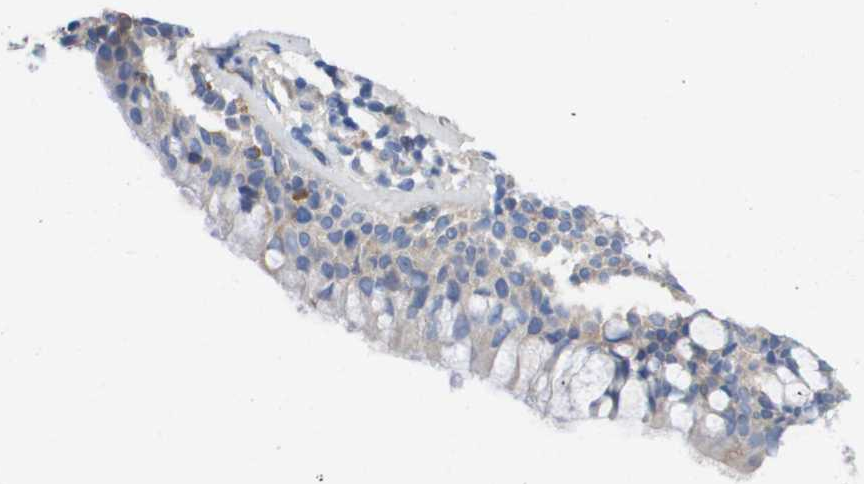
{"staining": {"intensity": "negative", "quantity": "none", "location": "none"}, "tissue": "bronchus", "cell_type": "Respiratory epithelial cells", "image_type": "normal", "snomed": [{"axis": "morphology", "description": "Normal tissue, NOS"}, {"axis": "morphology", "description": "Inflammation, NOS"}, {"axis": "topography", "description": "Cartilage tissue"}, {"axis": "topography", "description": "Bronchus"}], "caption": "A histopathology image of bronchus stained for a protein exhibits no brown staining in respiratory epithelial cells. (DAB immunohistochemistry (IHC) visualized using brightfield microscopy, high magnification).", "gene": "SERPINA6", "patient": {"sex": "male", "age": 77}}